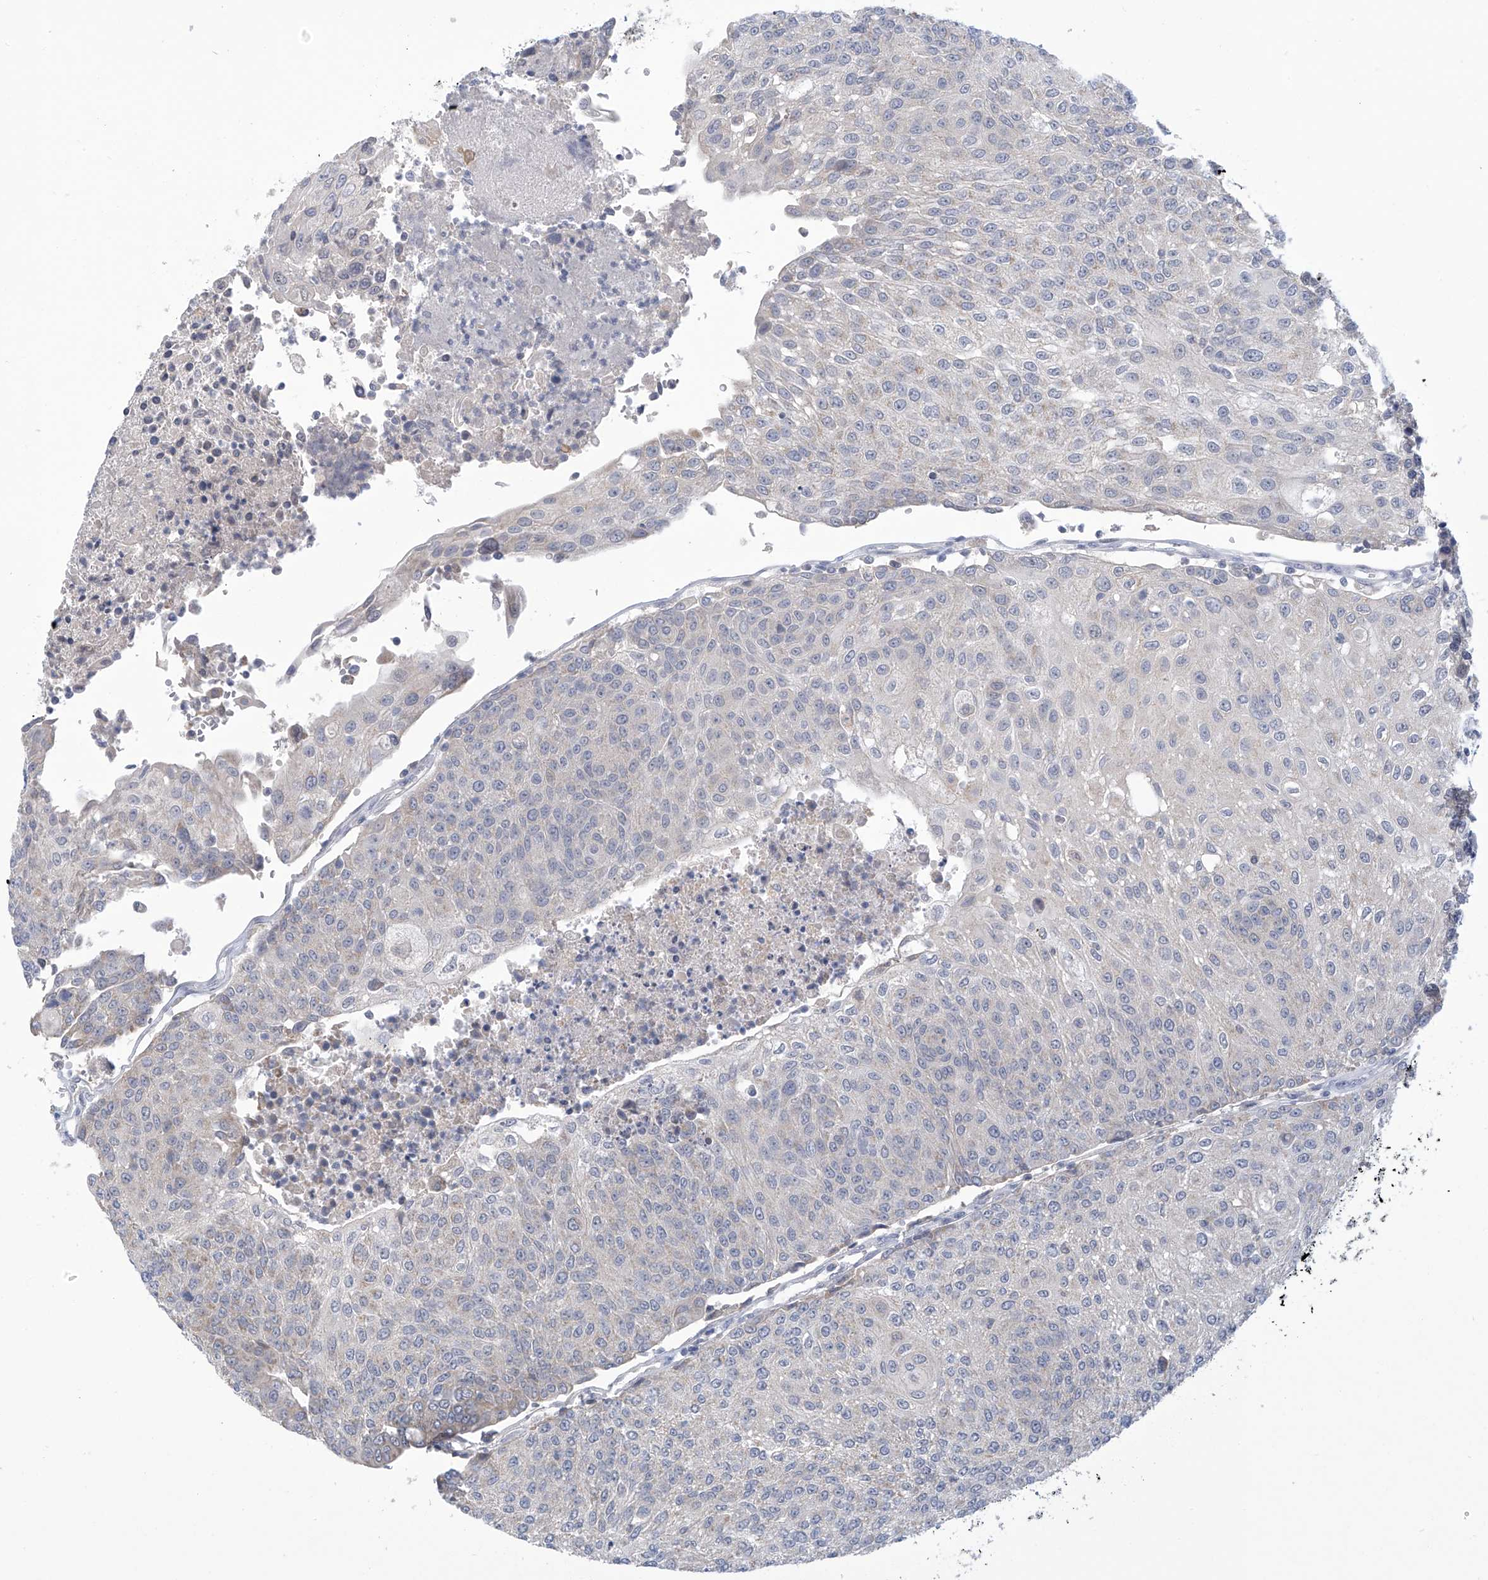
{"staining": {"intensity": "negative", "quantity": "none", "location": "none"}, "tissue": "urothelial cancer", "cell_type": "Tumor cells", "image_type": "cancer", "snomed": [{"axis": "morphology", "description": "Urothelial carcinoma, High grade"}, {"axis": "topography", "description": "Urinary bladder"}], "caption": "Urothelial carcinoma (high-grade) was stained to show a protein in brown. There is no significant staining in tumor cells.", "gene": "IBA57", "patient": {"sex": "female", "age": 85}}